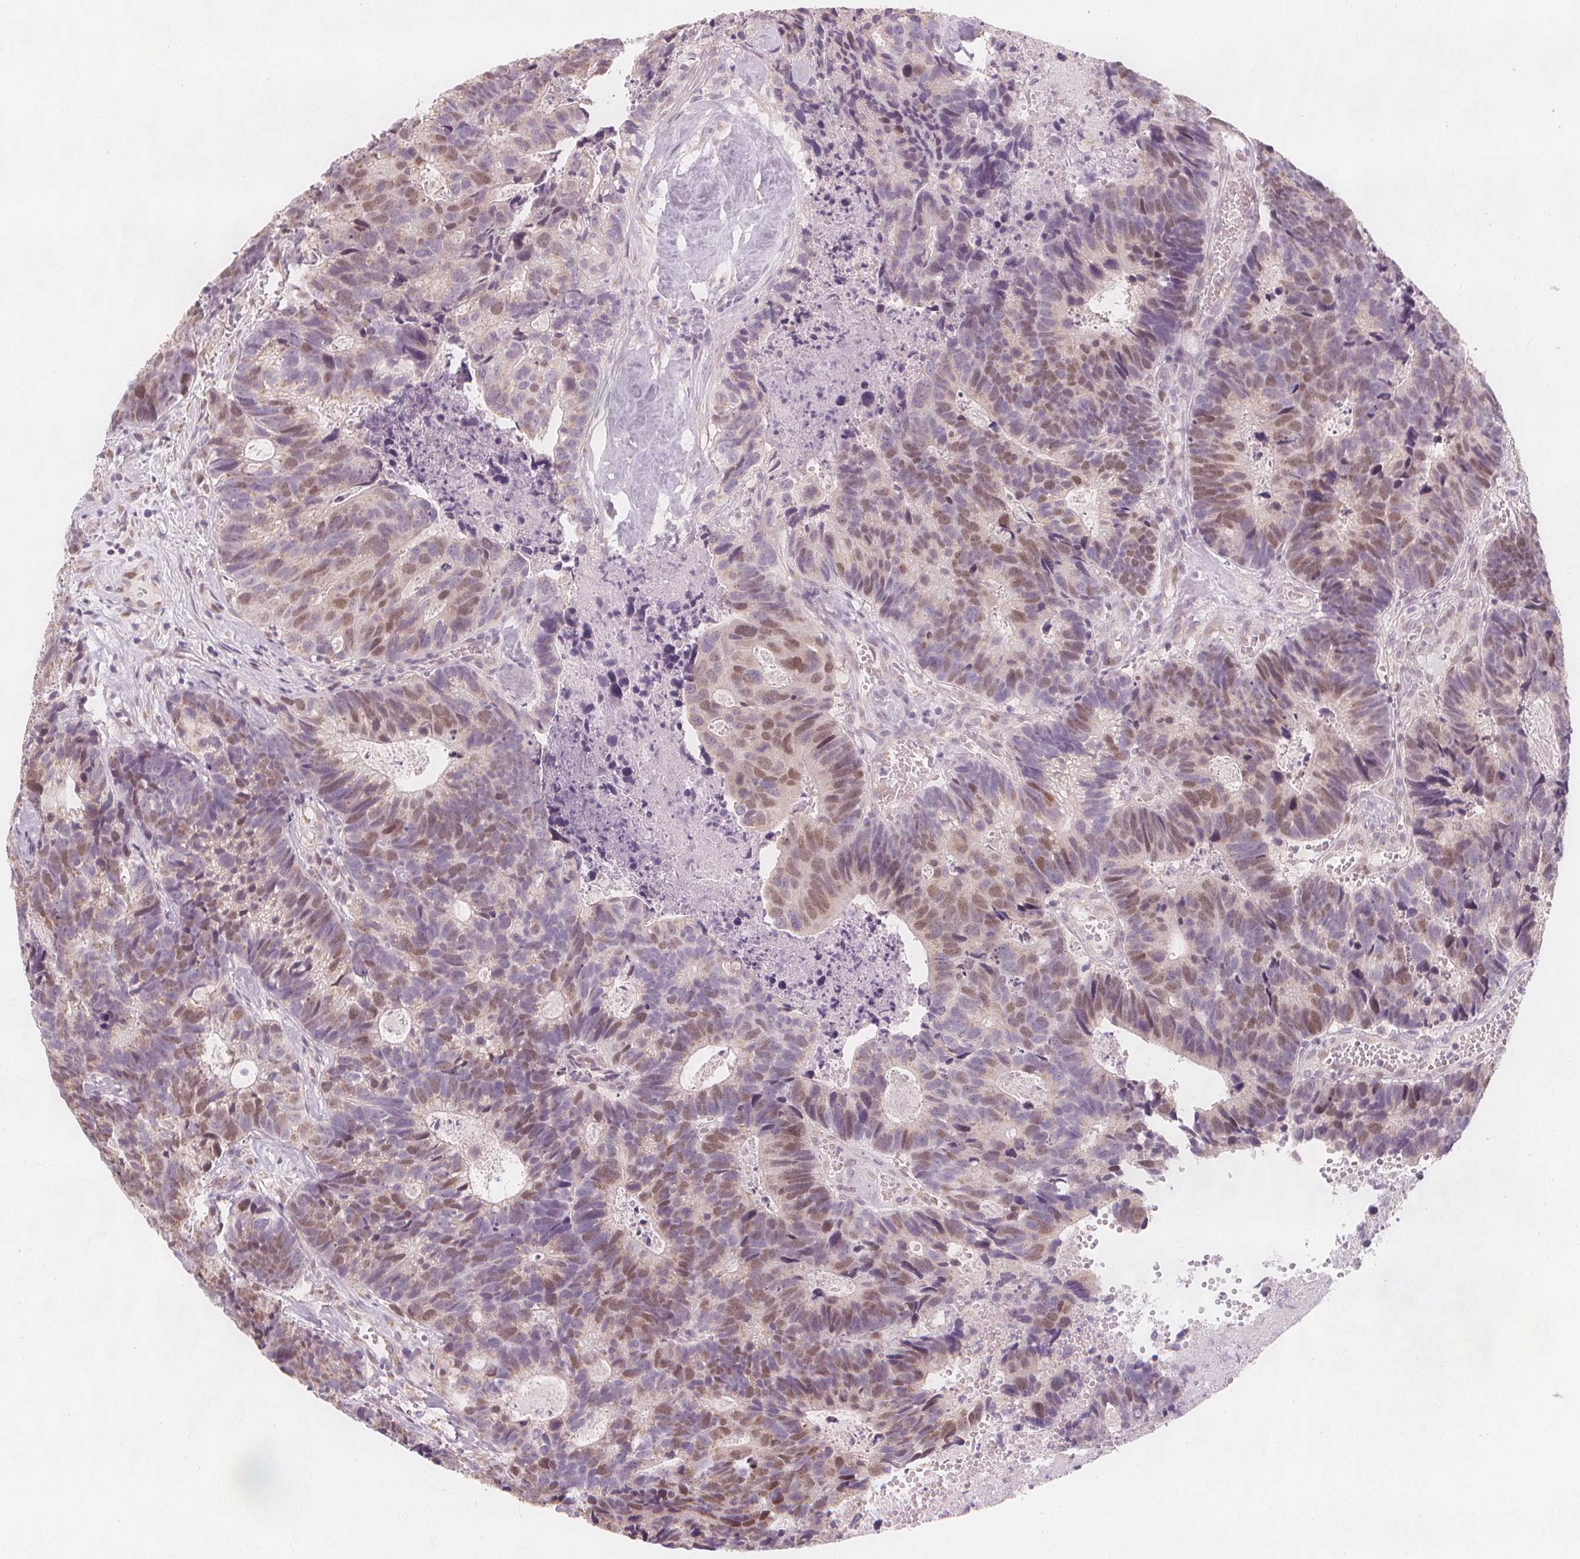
{"staining": {"intensity": "moderate", "quantity": "25%-75%", "location": "nuclear"}, "tissue": "head and neck cancer", "cell_type": "Tumor cells", "image_type": "cancer", "snomed": [{"axis": "morphology", "description": "Adenocarcinoma, NOS"}, {"axis": "topography", "description": "Head-Neck"}], "caption": "Protein expression analysis of human adenocarcinoma (head and neck) reveals moderate nuclear expression in about 25%-75% of tumor cells.", "gene": "TIPIN", "patient": {"sex": "male", "age": 62}}